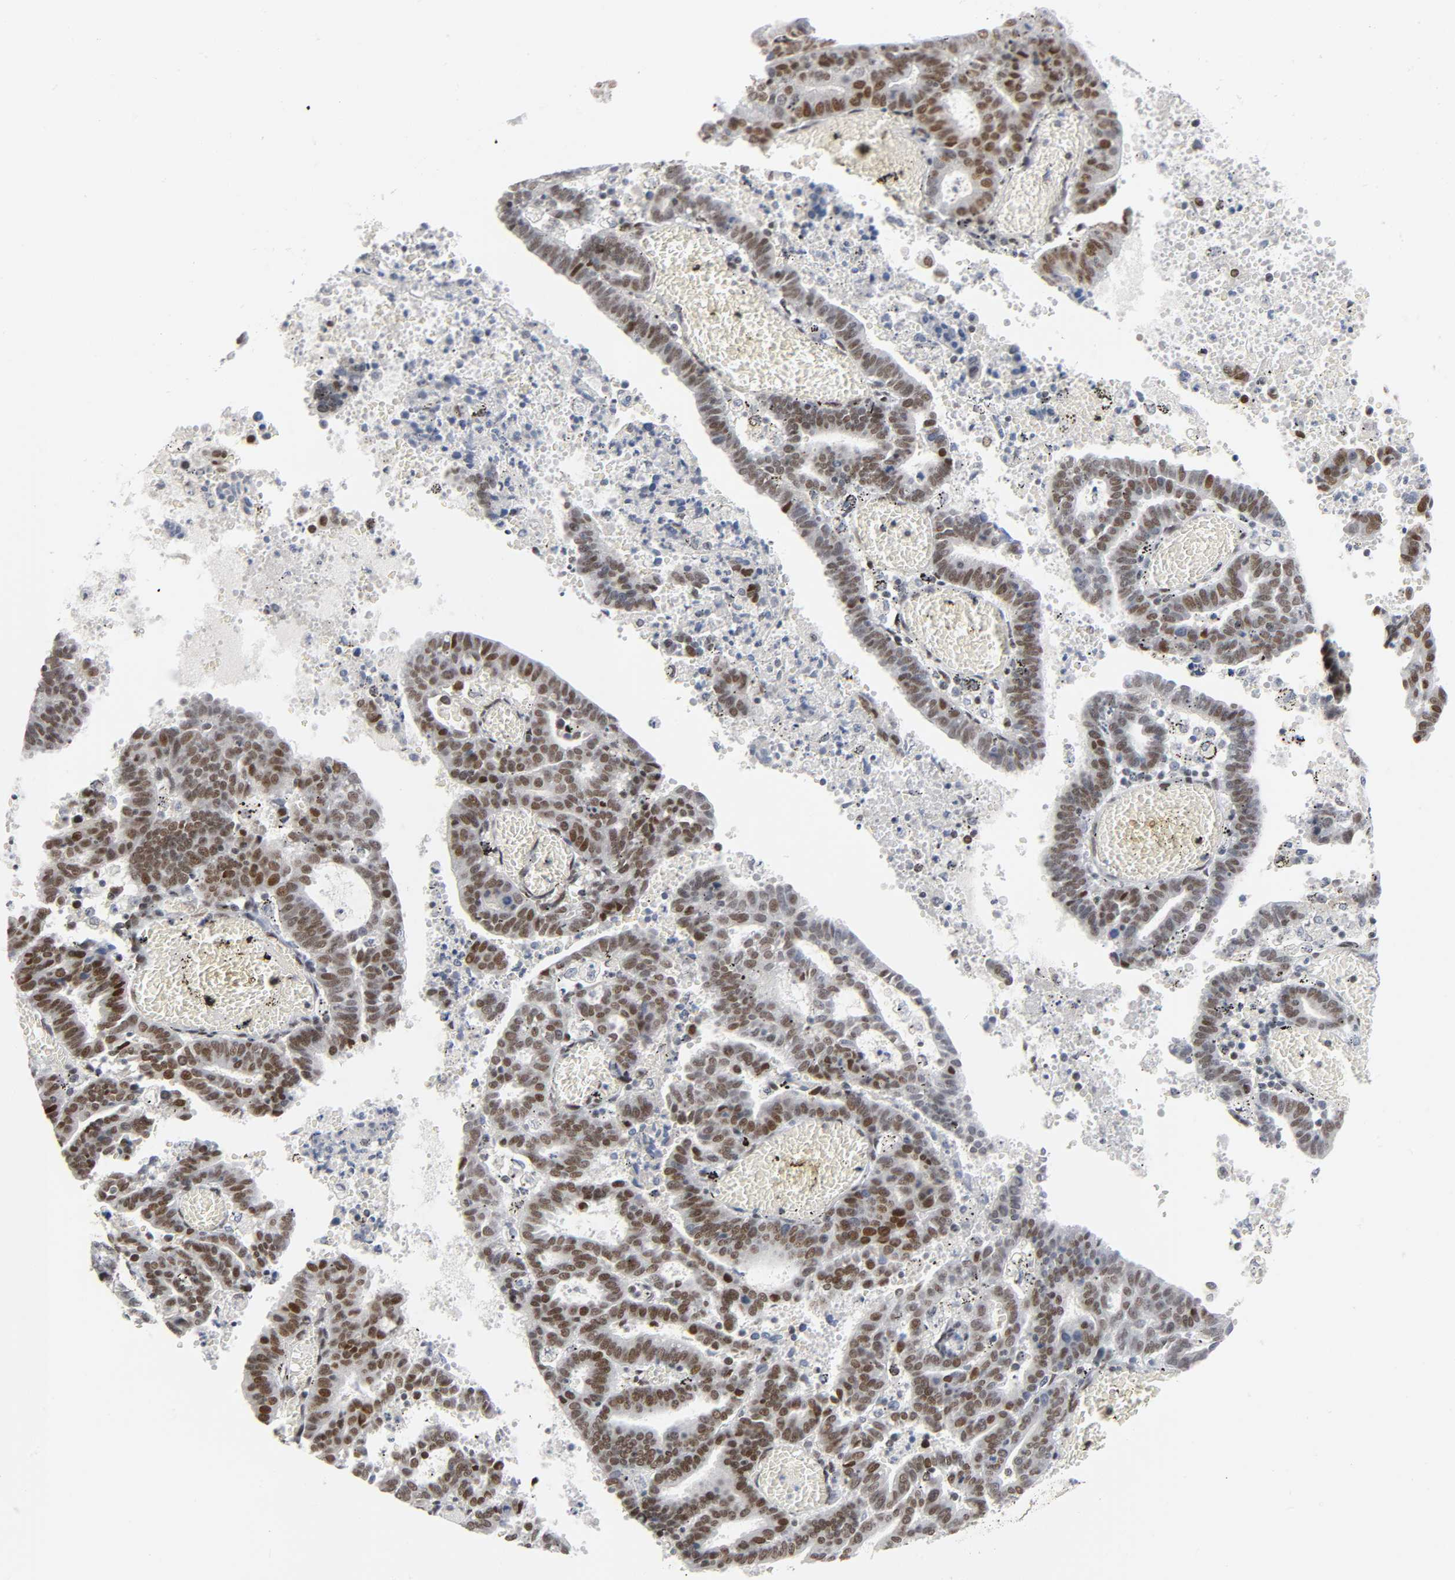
{"staining": {"intensity": "moderate", "quantity": ">75%", "location": "nuclear"}, "tissue": "endometrial cancer", "cell_type": "Tumor cells", "image_type": "cancer", "snomed": [{"axis": "morphology", "description": "Adenocarcinoma, NOS"}, {"axis": "topography", "description": "Uterus"}], "caption": "Tumor cells reveal medium levels of moderate nuclear expression in approximately >75% of cells in human endometrial cancer (adenocarcinoma).", "gene": "DIDO1", "patient": {"sex": "female", "age": 83}}